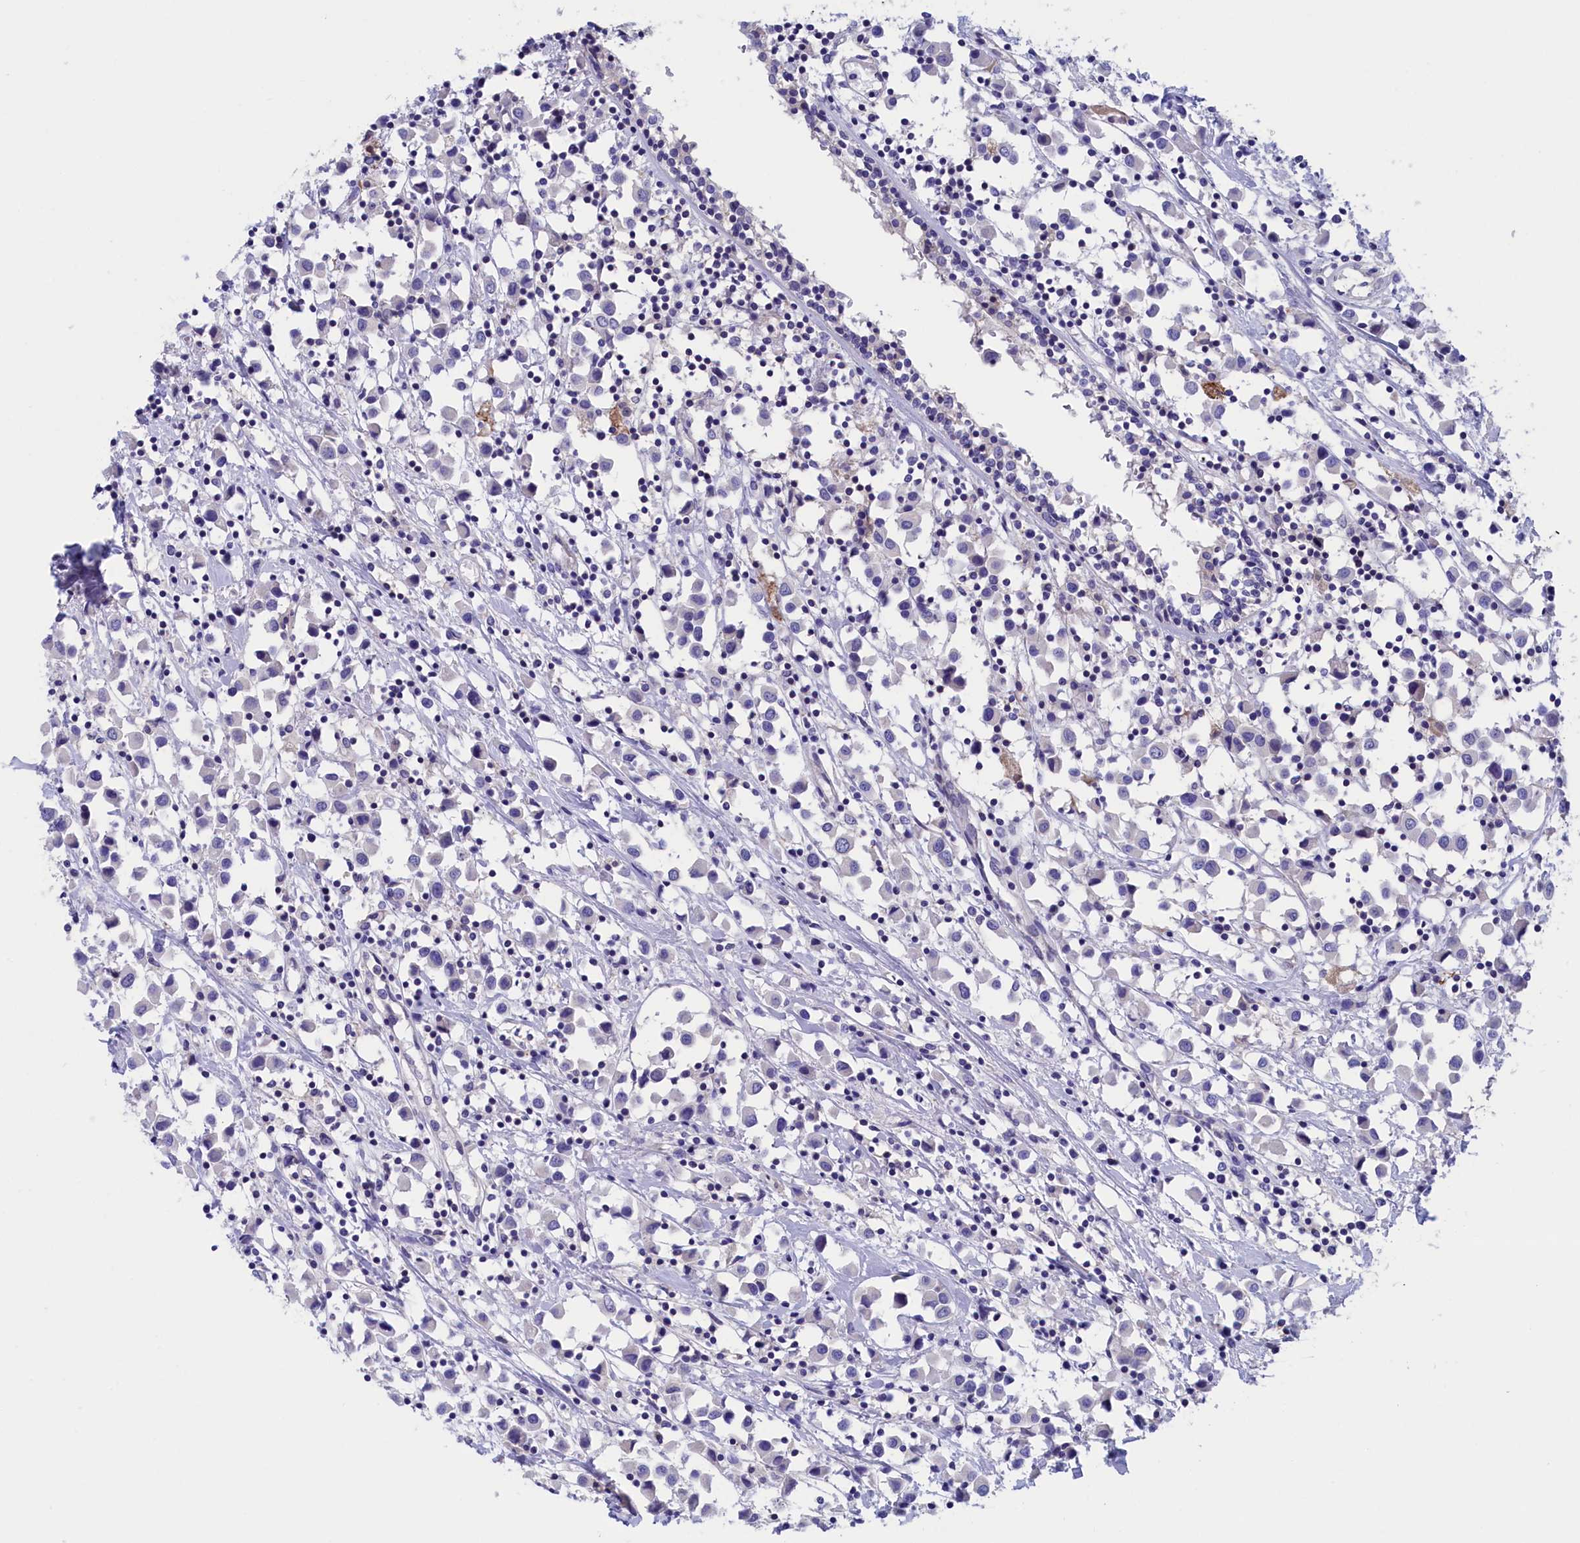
{"staining": {"intensity": "negative", "quantity": "none", "location": "none"}, "tissue": "breast cancer", "cell_type": "Tumor cells", "image_type": "cancer", "snomed": [{"axis": "morphology", "description": "Duct carcinoma"}, {"axis": "topography", "description": "Breast"}], "caption": "IHC image of breast cancer (intraductal carcinoma) stained for a protein (brown), which displays no expression in tumor cells.", "gene": "VPS35L", "patient": {"sex": "female", "age": 61}}